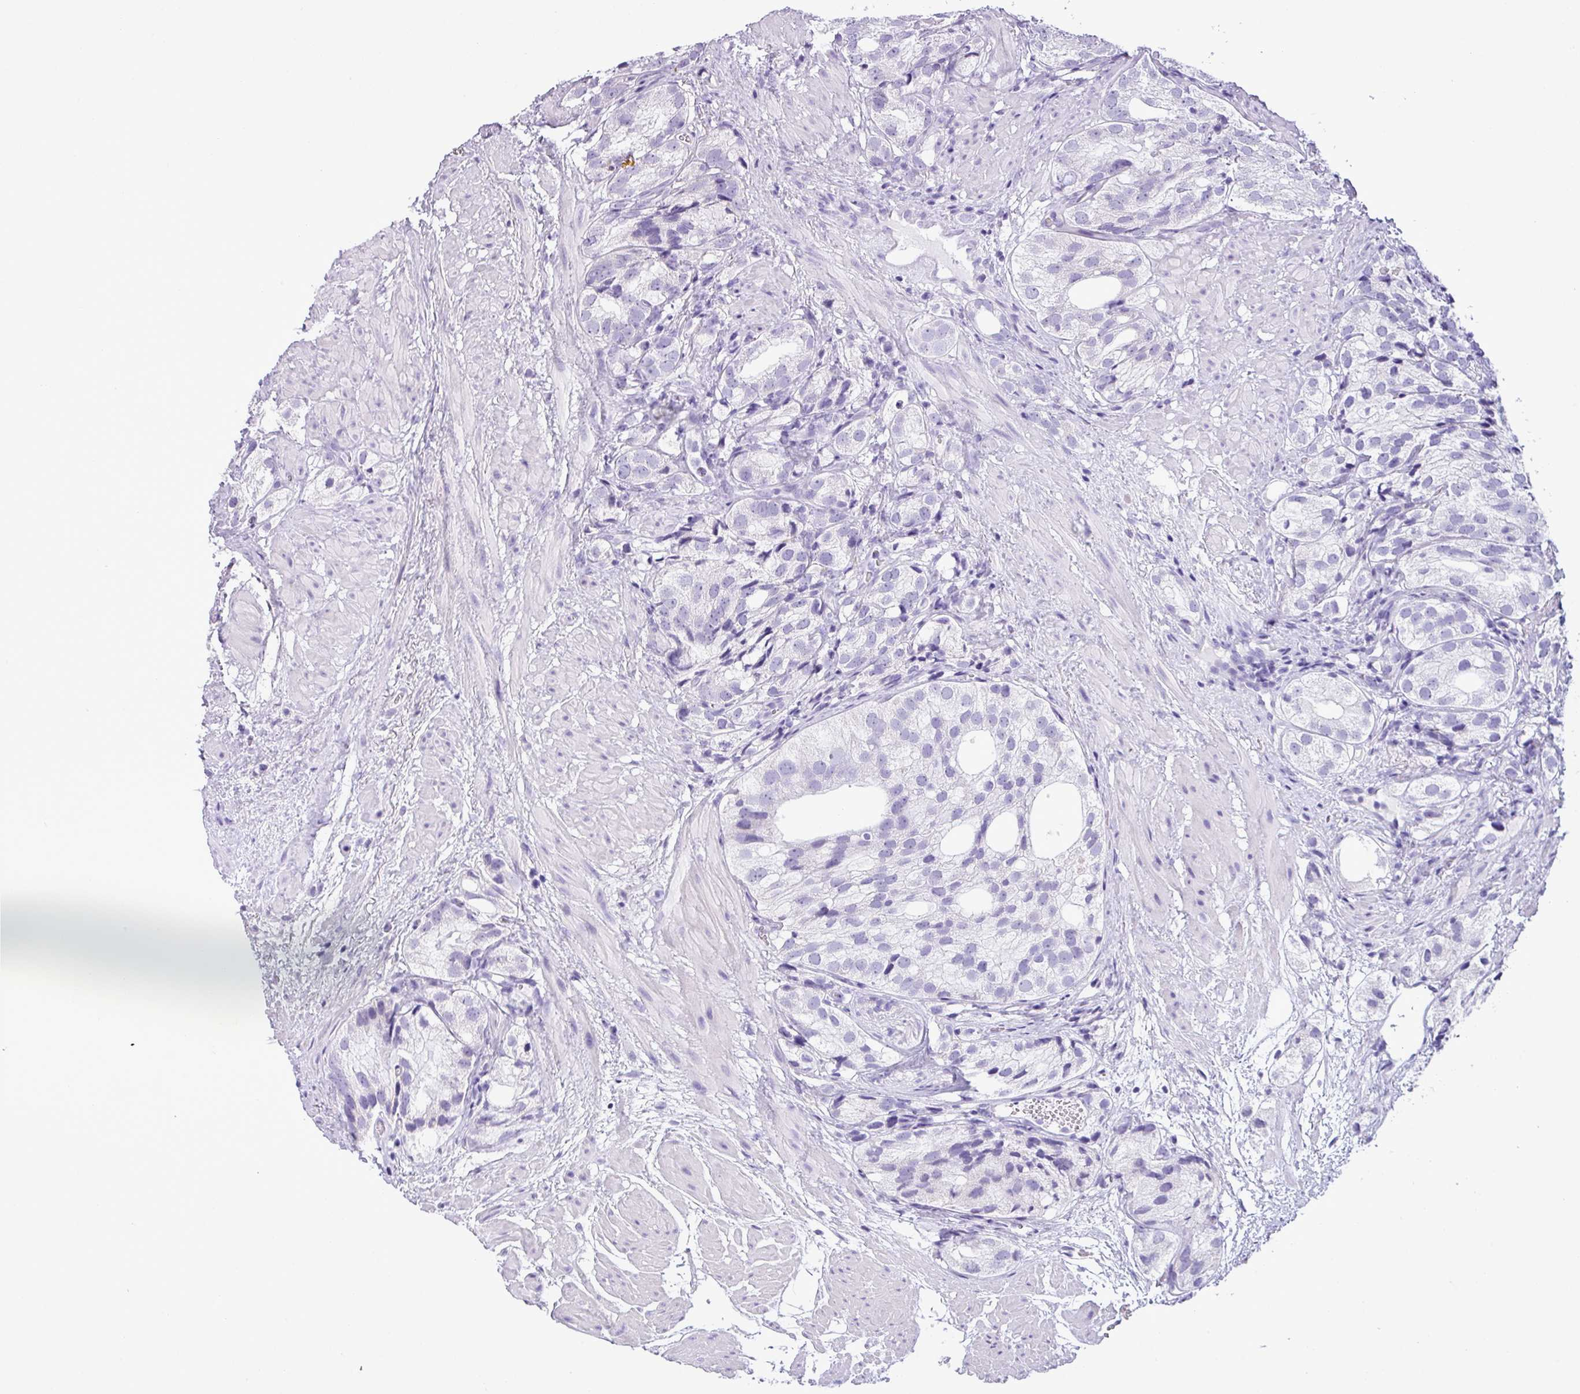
{"staining": {"intensity": "negative", "quantity": "none", "location": "none"}, "tissue": "prostate cancer", "cell_type": "Tumor cells", "image_type": "cancer", "snomed": [{"axis": "morphology", "description": "Adenocarcinoma, High grade"}, {"axis": "topography", "description": "Prostate"}], "caption": "DAB immunohistochemical staining of human prostate high-grade adenocarcinoma exhibits no significant positivity in tumor cells.", "gene": "AGO3", "patient": {"sex": "male", "age": 82}}